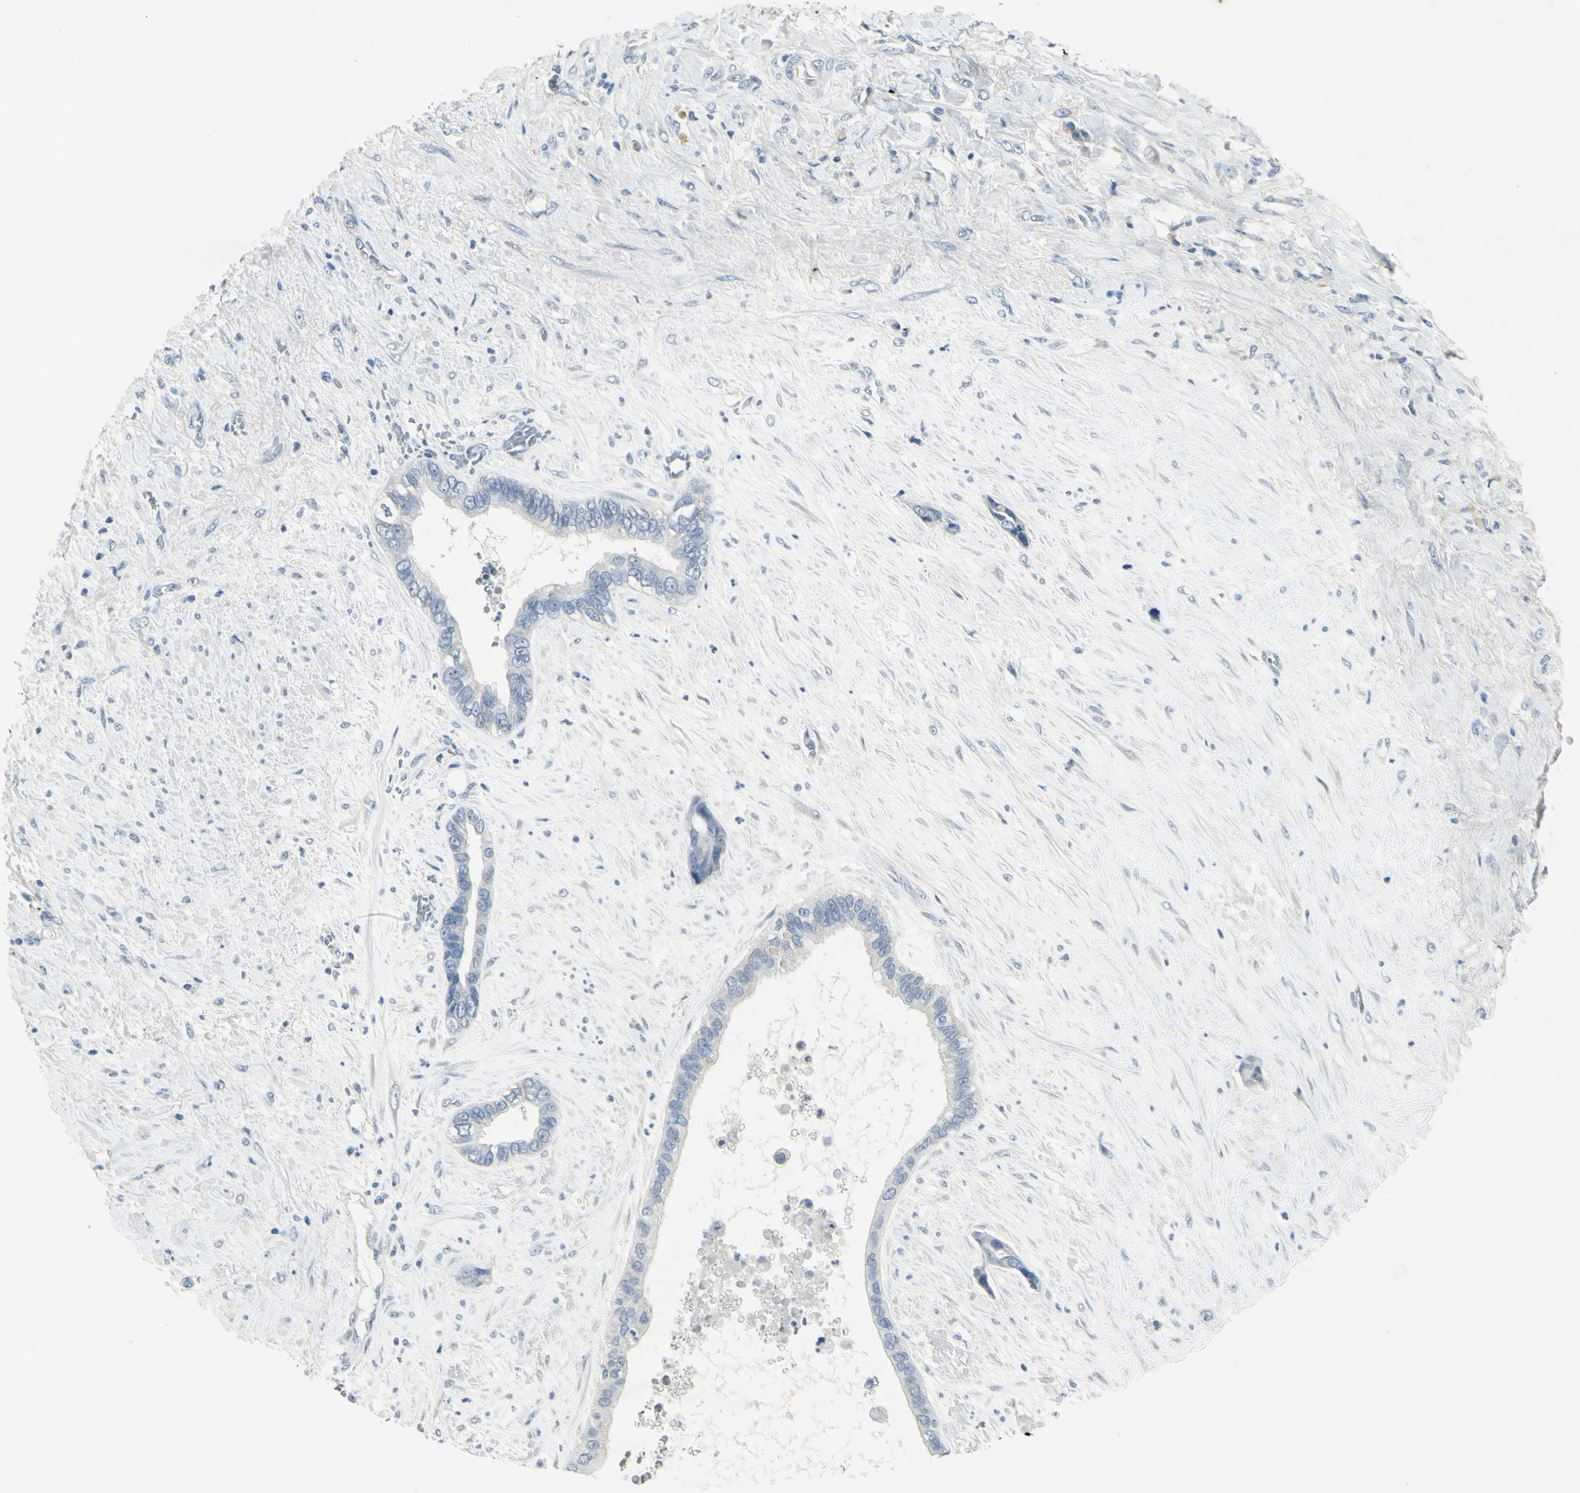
{"staining": {"intensity": "negative", "quantity": "none", "location": "none"}, "tissue": "liver cancer", "cell_type": "Tumor cells", "image_type": "cancer", "snomed": [{"axis": "morphology", "description": "Cholangiocarcinoma"}, {"axis": "topography", "description": "Liver"}], "caption": "Protein analysis of liver cholangiocarcinoma reveals no significant staining in tumor cells.", "gene": "SNAP91", "patient": {"sex": "female", "age": 65}}